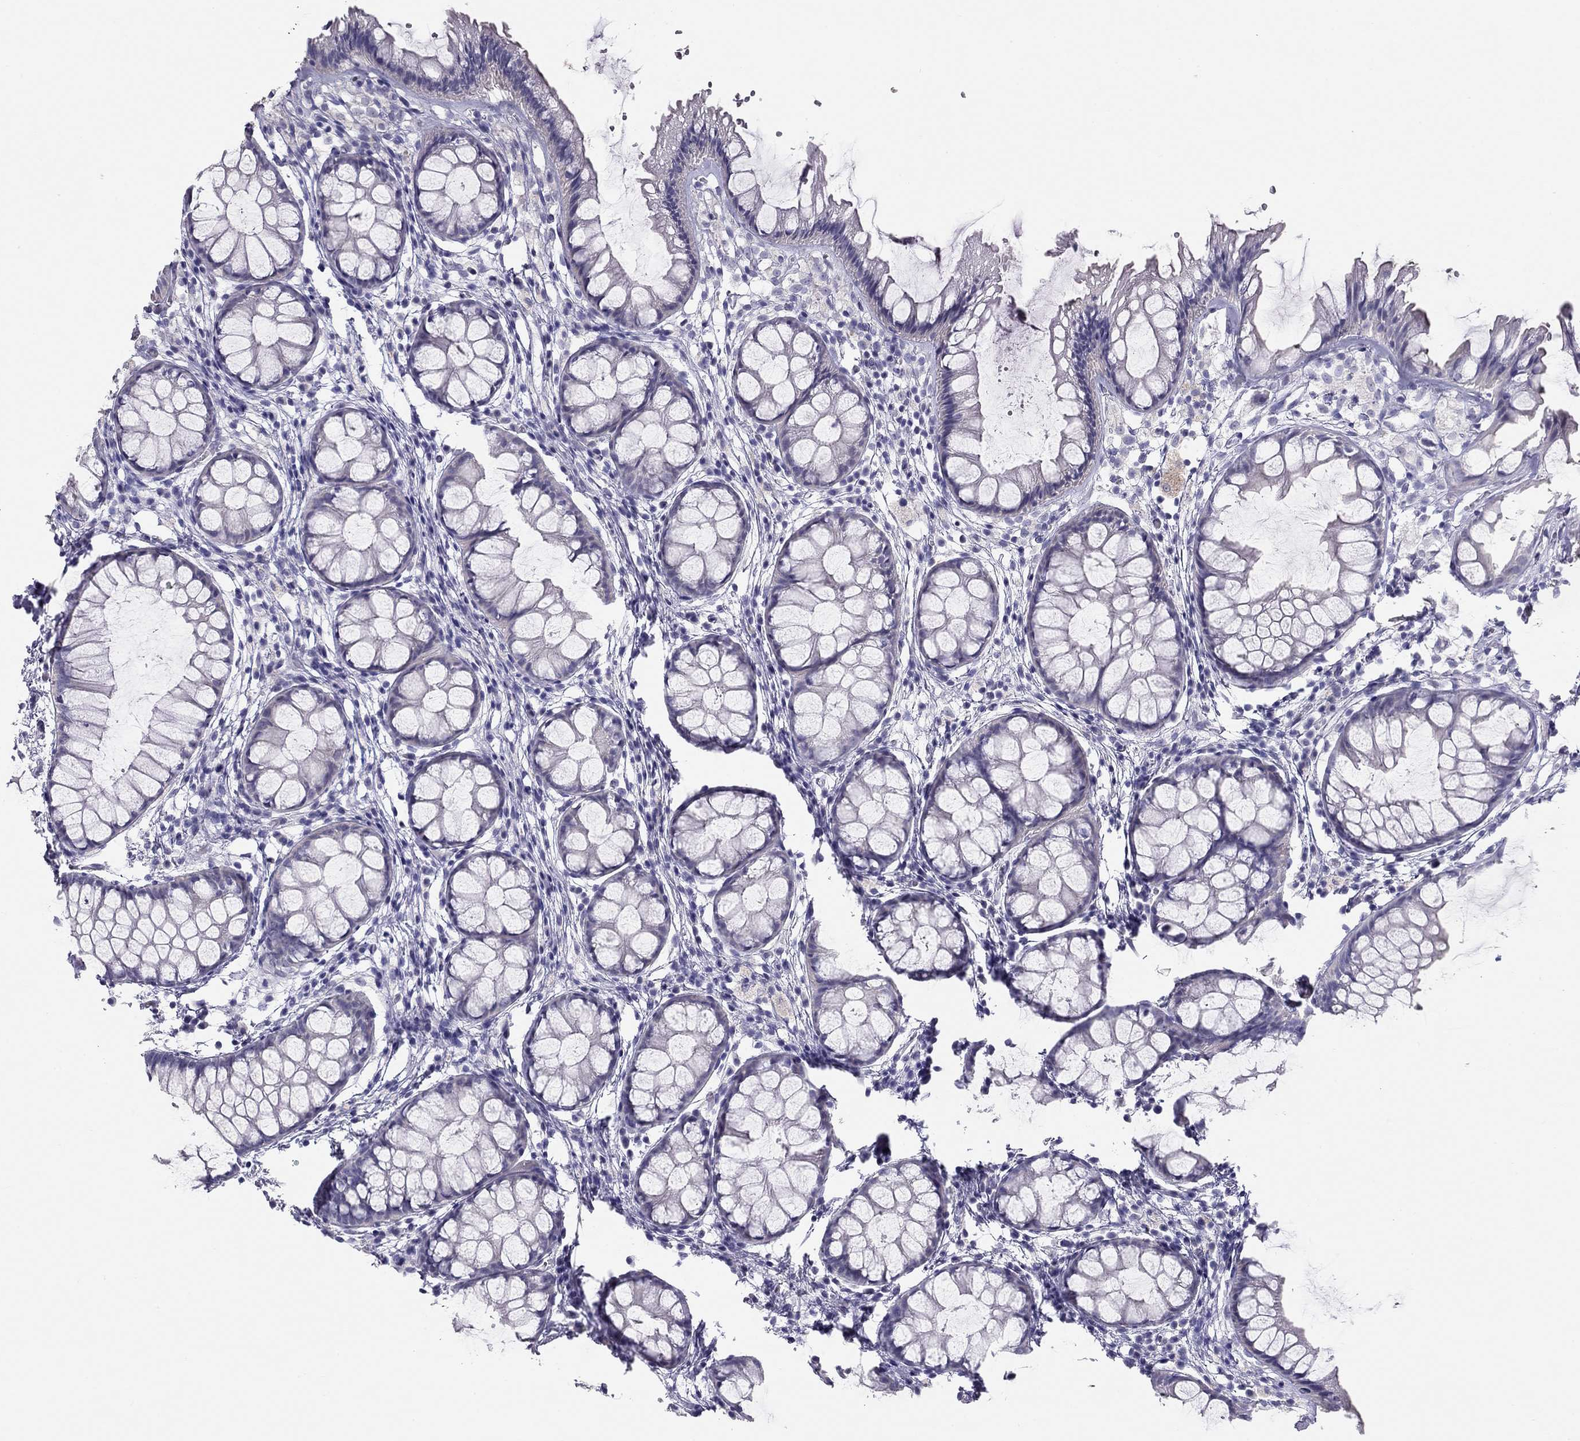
{"staining": {"intensity": "negative", "quantity": "none", "location": "none"}, "tissue": "rectum", "cell_type": "Glandular cells", "image_type": "normal", "snomed": [{"axis": "morphology", "description": "Normal tissue, NOS"}, {"axis": "topography", "description": "Rectum"}], "caption": "This is a histopathology image of immunohistochemistry (IHC) staining of unremarkable rectum, which shows no staining in glandular cells. (IHC, brightfield microscopy, high magnification).", "gene": "KCNV2", "patient": {"sex": "female", "age": 62}}